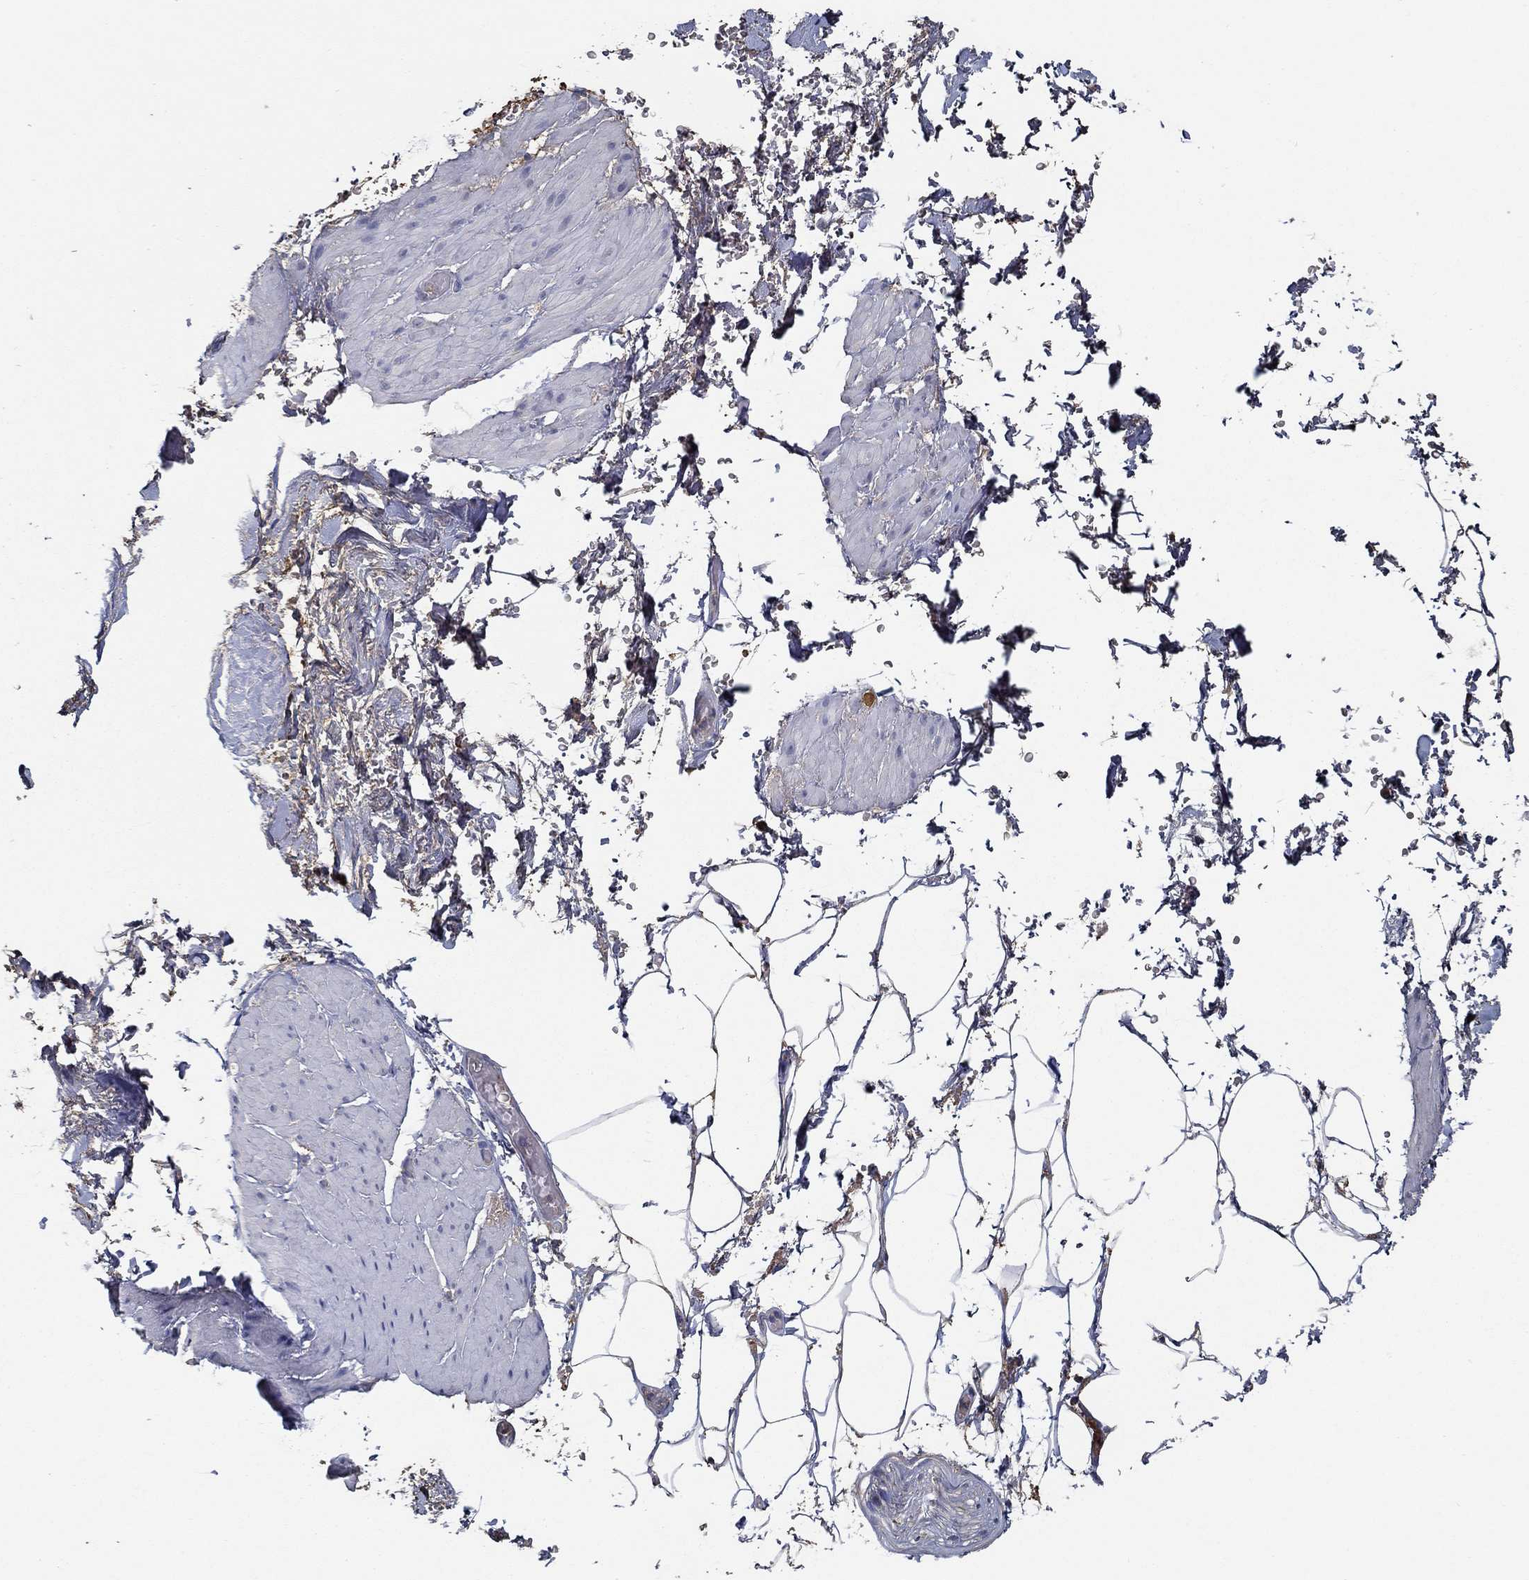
{"staining": {"intensity": "negative", "quantity": "none", "location": "none"}, "tissue": "adipose tissue", "cell_type": "Adipocytes", "image_type": "normal", "snomed": [{"axis": "morphology", "description": "Normal tissue, NOS"}, {"axis": "topography", "description": "Soft tissue"}, {"axis": "topography", "description": "Adipose tissue"}, {"axis": "topography", "description": "Vascular tissue"}, {"axis": "topography", "description": "Peripheral nerve tissue"}], "caption": "A high-resolution histopathology image shows immunohistochemistry staining of benign adipose tissue, which displays no significant positivity in adipocytes. (DAB (3,3'-diaminobenzidine) IHC, high magnification).", "gene": "IL10", "patient": {"sex": "male", "age": 68}}